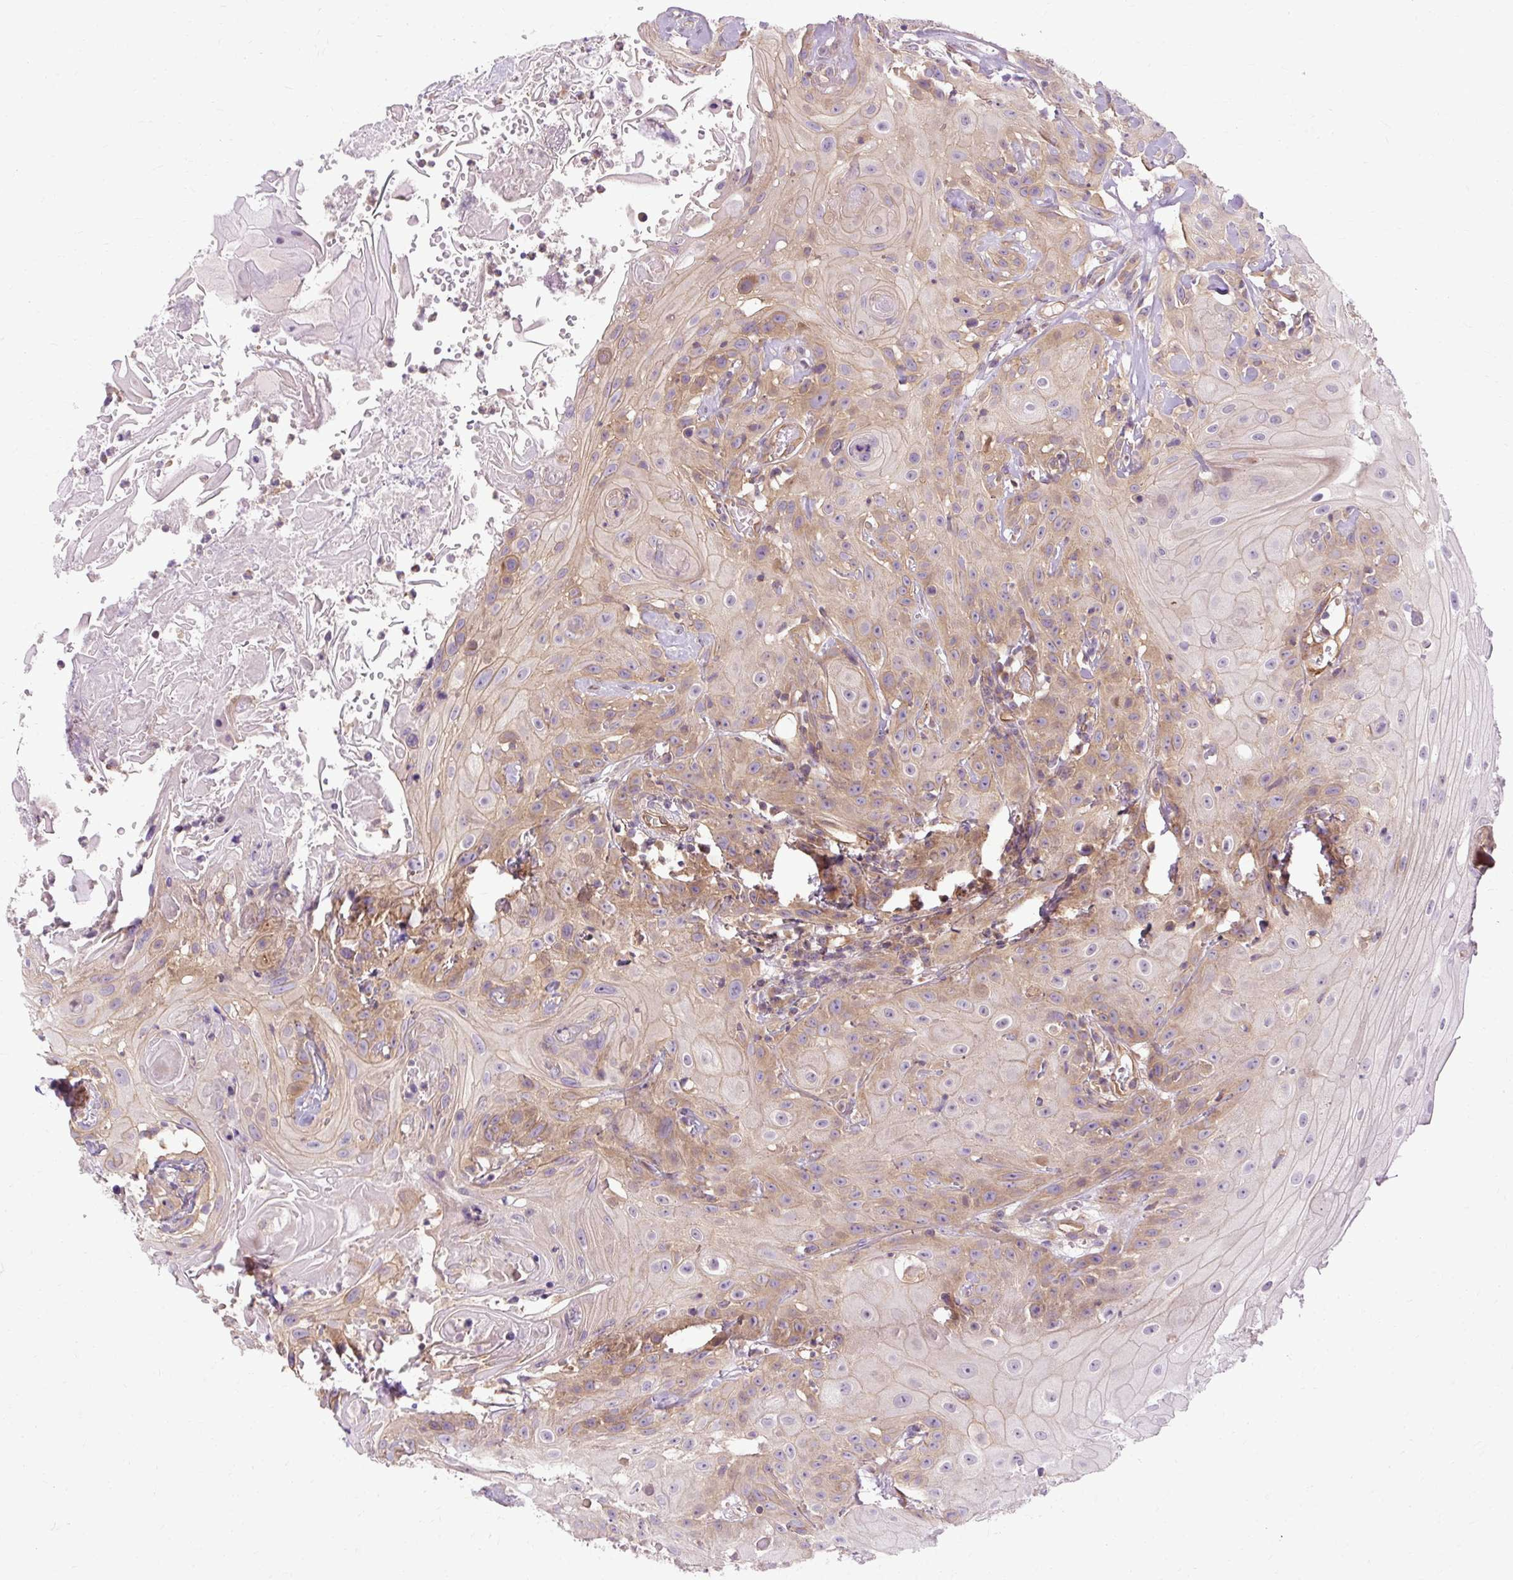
{"staining": {"intensity": "weak", "quantity": "25%-75%", "location": "cytoplasmic/membranous"}, "tissue": "head and neck cancer", "cell_type": "Tumor cells", "image_type": "cancer", "snomed": [{"axis": "morphology", "description": "Squamous cell carcinoma, NOS"}, {"axis": "topography", "description": "Skin"}, {"axis": "topography", "description": "Head-Neck"}], "caption": "Human head and neck cancer stained with a brown dye displays weak cytoplasmic/membranous positive positivity in approximately 25%-75% of tumor cells.", "gene": "CCDC93", "patient": {"sex": "male", "age": 80}}